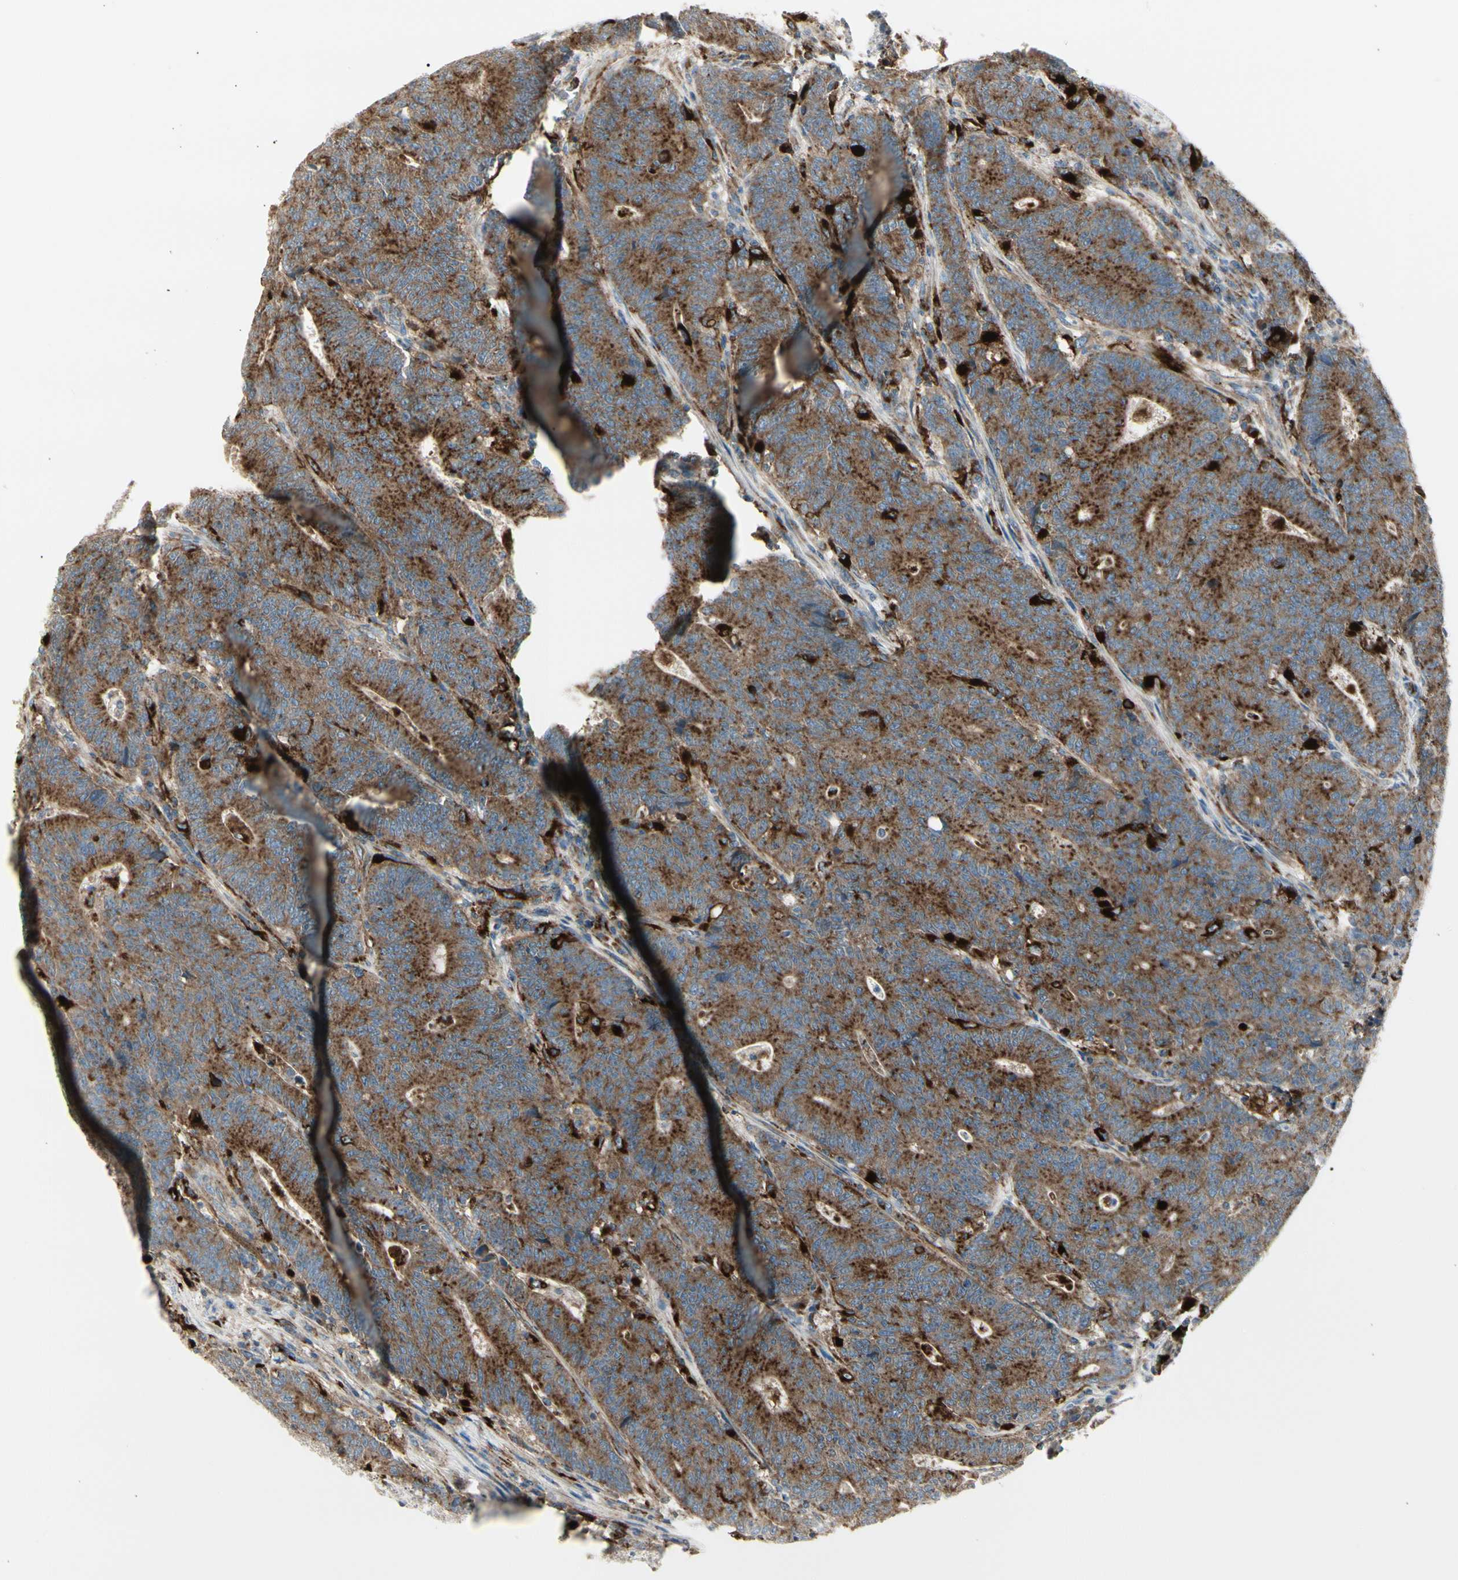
{"staining": {"intensity": "strong", "quantity": "25%-75%", "location": "cytoplasmic/membranous"}, "tissue": "colorectal cancer", "cell_type": "Tumor cells", "image_type": "cancer", "snomed": [{"axis": "morphology", "description": "Normal tissue, NOS"}, {"axis": "morphology", "description": "Adenocarcinoma, NOS"}, {"axis": "topography", "description": "Colon"}], "caption": "Tumor cells display strong cytoplasmic/membranous positivity in about 25%-75% of cells in colorectal cancer. Using DAB (3,3'-diaminobenzidine) (brown) and hematoxylin (blue) stains, captured at high magnification using brightfield microscopy.", "gene": "ATP6V1B2", "patient": {"sex": "female", "age": 75}}